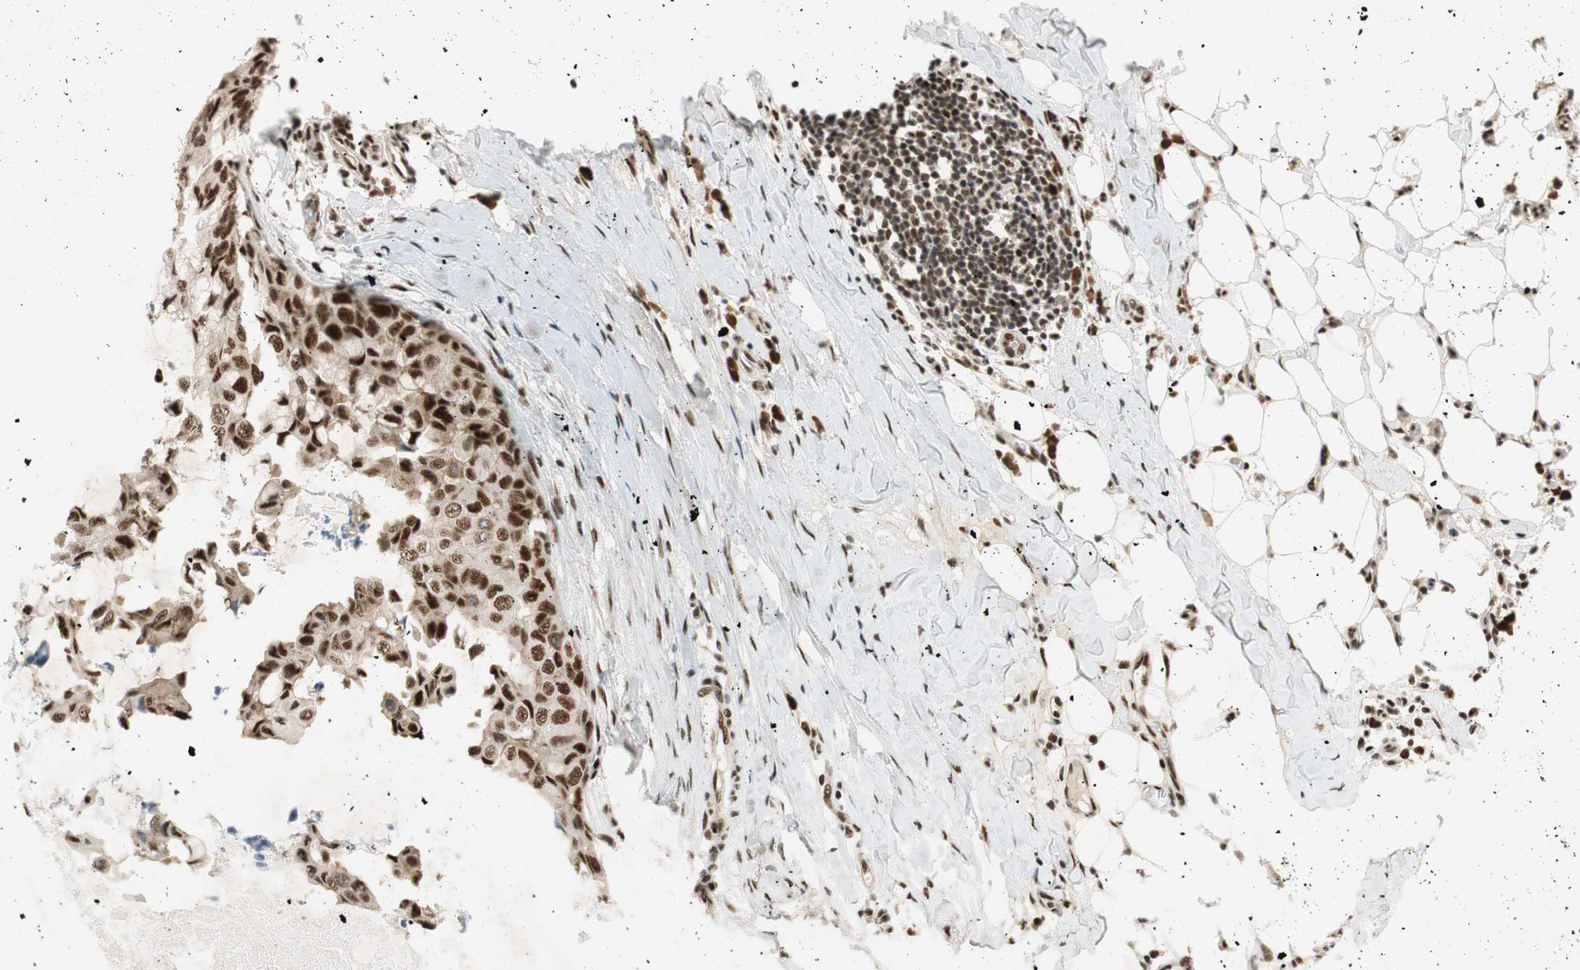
{"staining": {"intensity": "strong", "quantity": ">75%", "location": "nuclear"}, "tissue": "breast cancer", "cell_type": "Tumor cells", "image_type": "cancer", "snomed": [{"axis": "morphology", "description": "Duct carcinoma"}, {"axis": "topography", "description": "Breast"}], "caption": "An image of intraductal carcinoma (breast) stained for a protein demonstrates strong nuclear brown staining in tumor cells.", "gene": "NCBP3", "patient": {"sex": "female", "age": 40}}